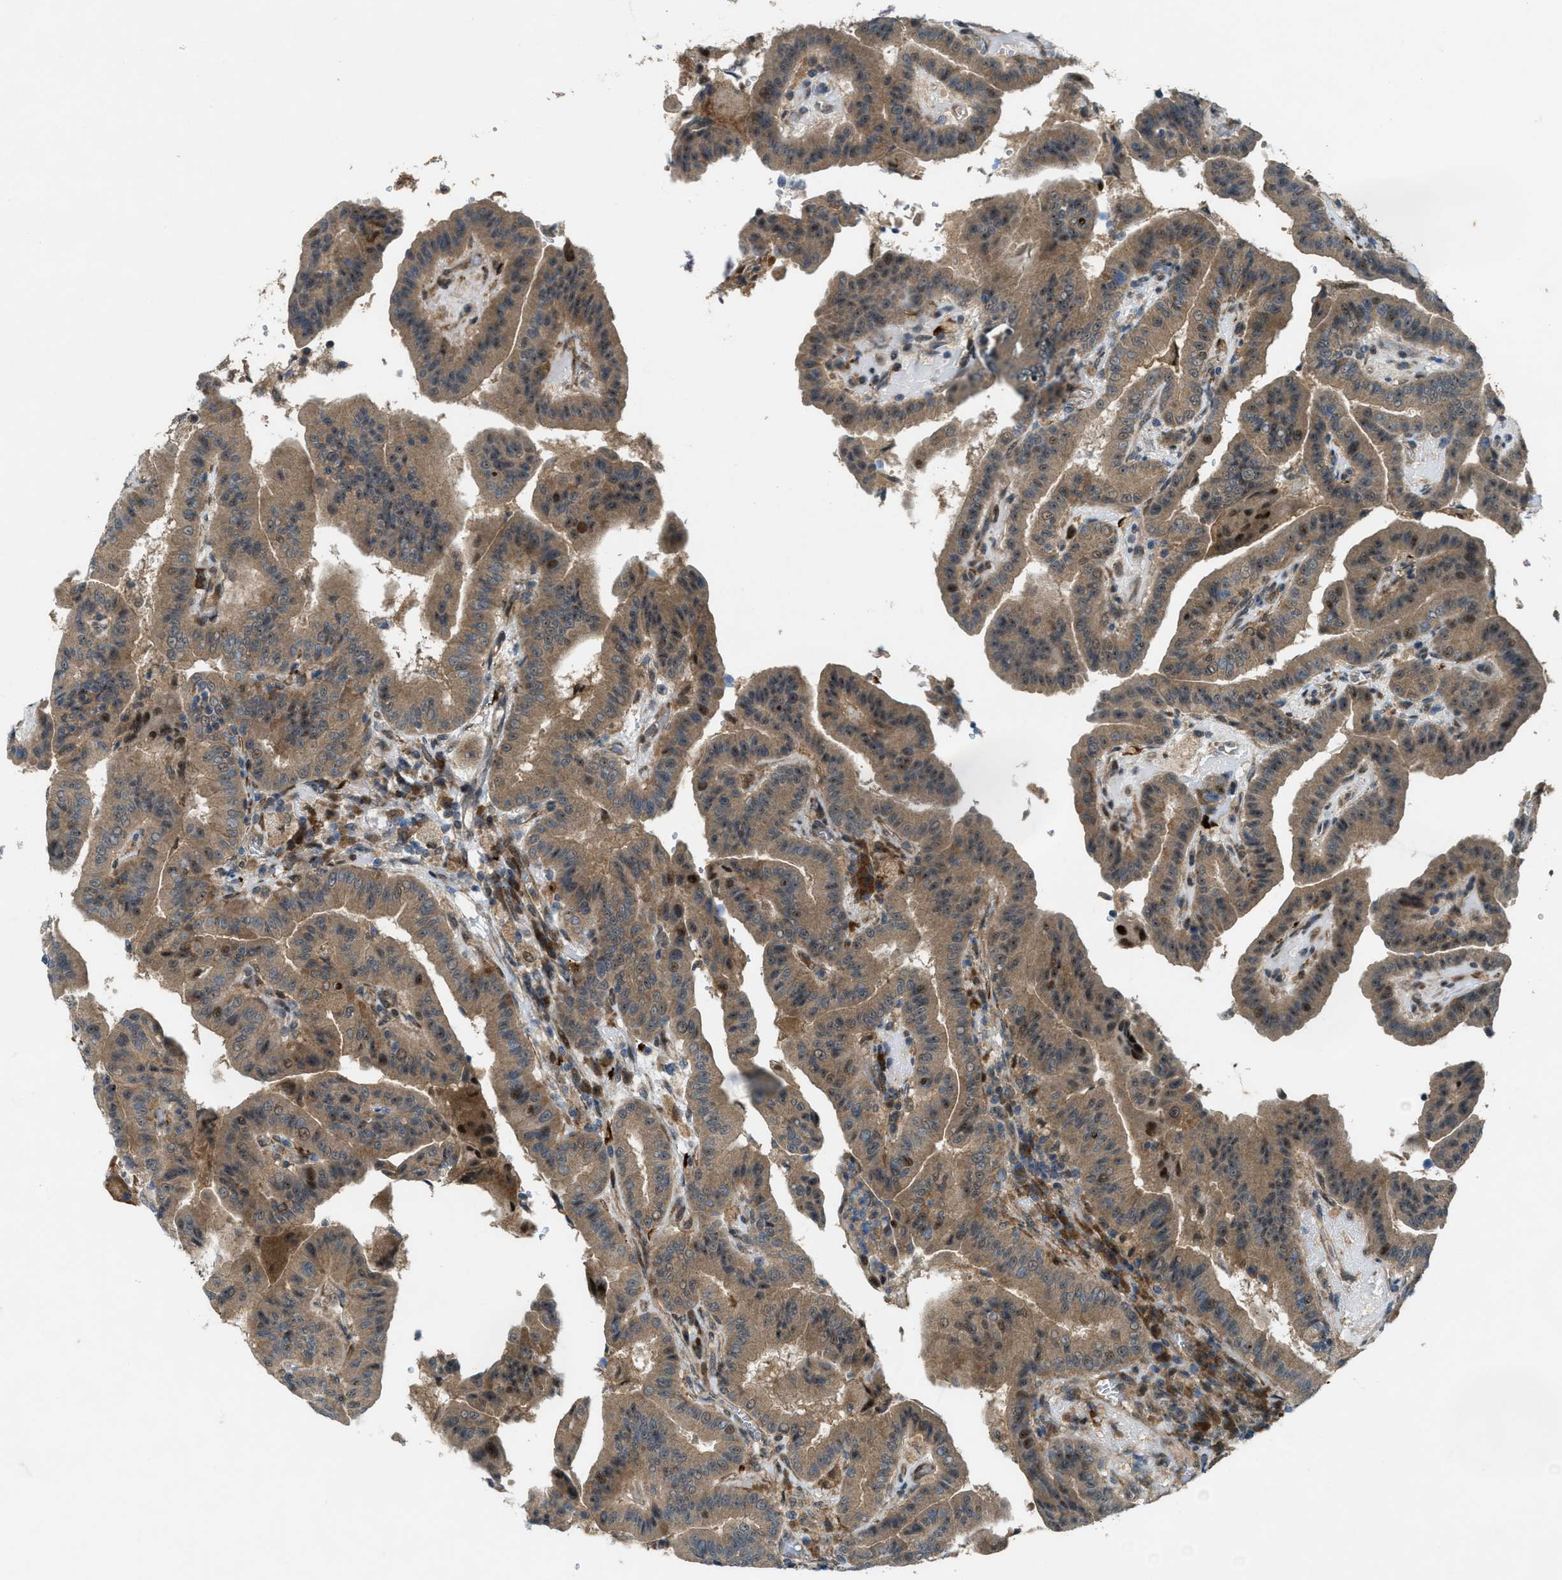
{"staining": {"intensity": "moderate", "quantity": ">75%", "location": "cytoplasmic/membranous"}, "tissue": "thyroid cancer", "cell_type": "Tumor cells", "image_type": "cancer", "snomed": [{"axis": "morphology", "description": "Papillary adenocarcinoma, NOS"}, {"axis": "topography", "description": "Thyroid gland"}], "caption": "Tumor cells exhibit medium levels of moderate cytoplasmic/membranous expression in approximately >75% of cells in thyroid cancer (papillary adenocarcinoma). (DAB (3,3'-diaminobenzidine) IHC with brightfield microscopy, high magnification).", "gene": "LRRC72", "patient": {"sex": "male", "age": 33}}